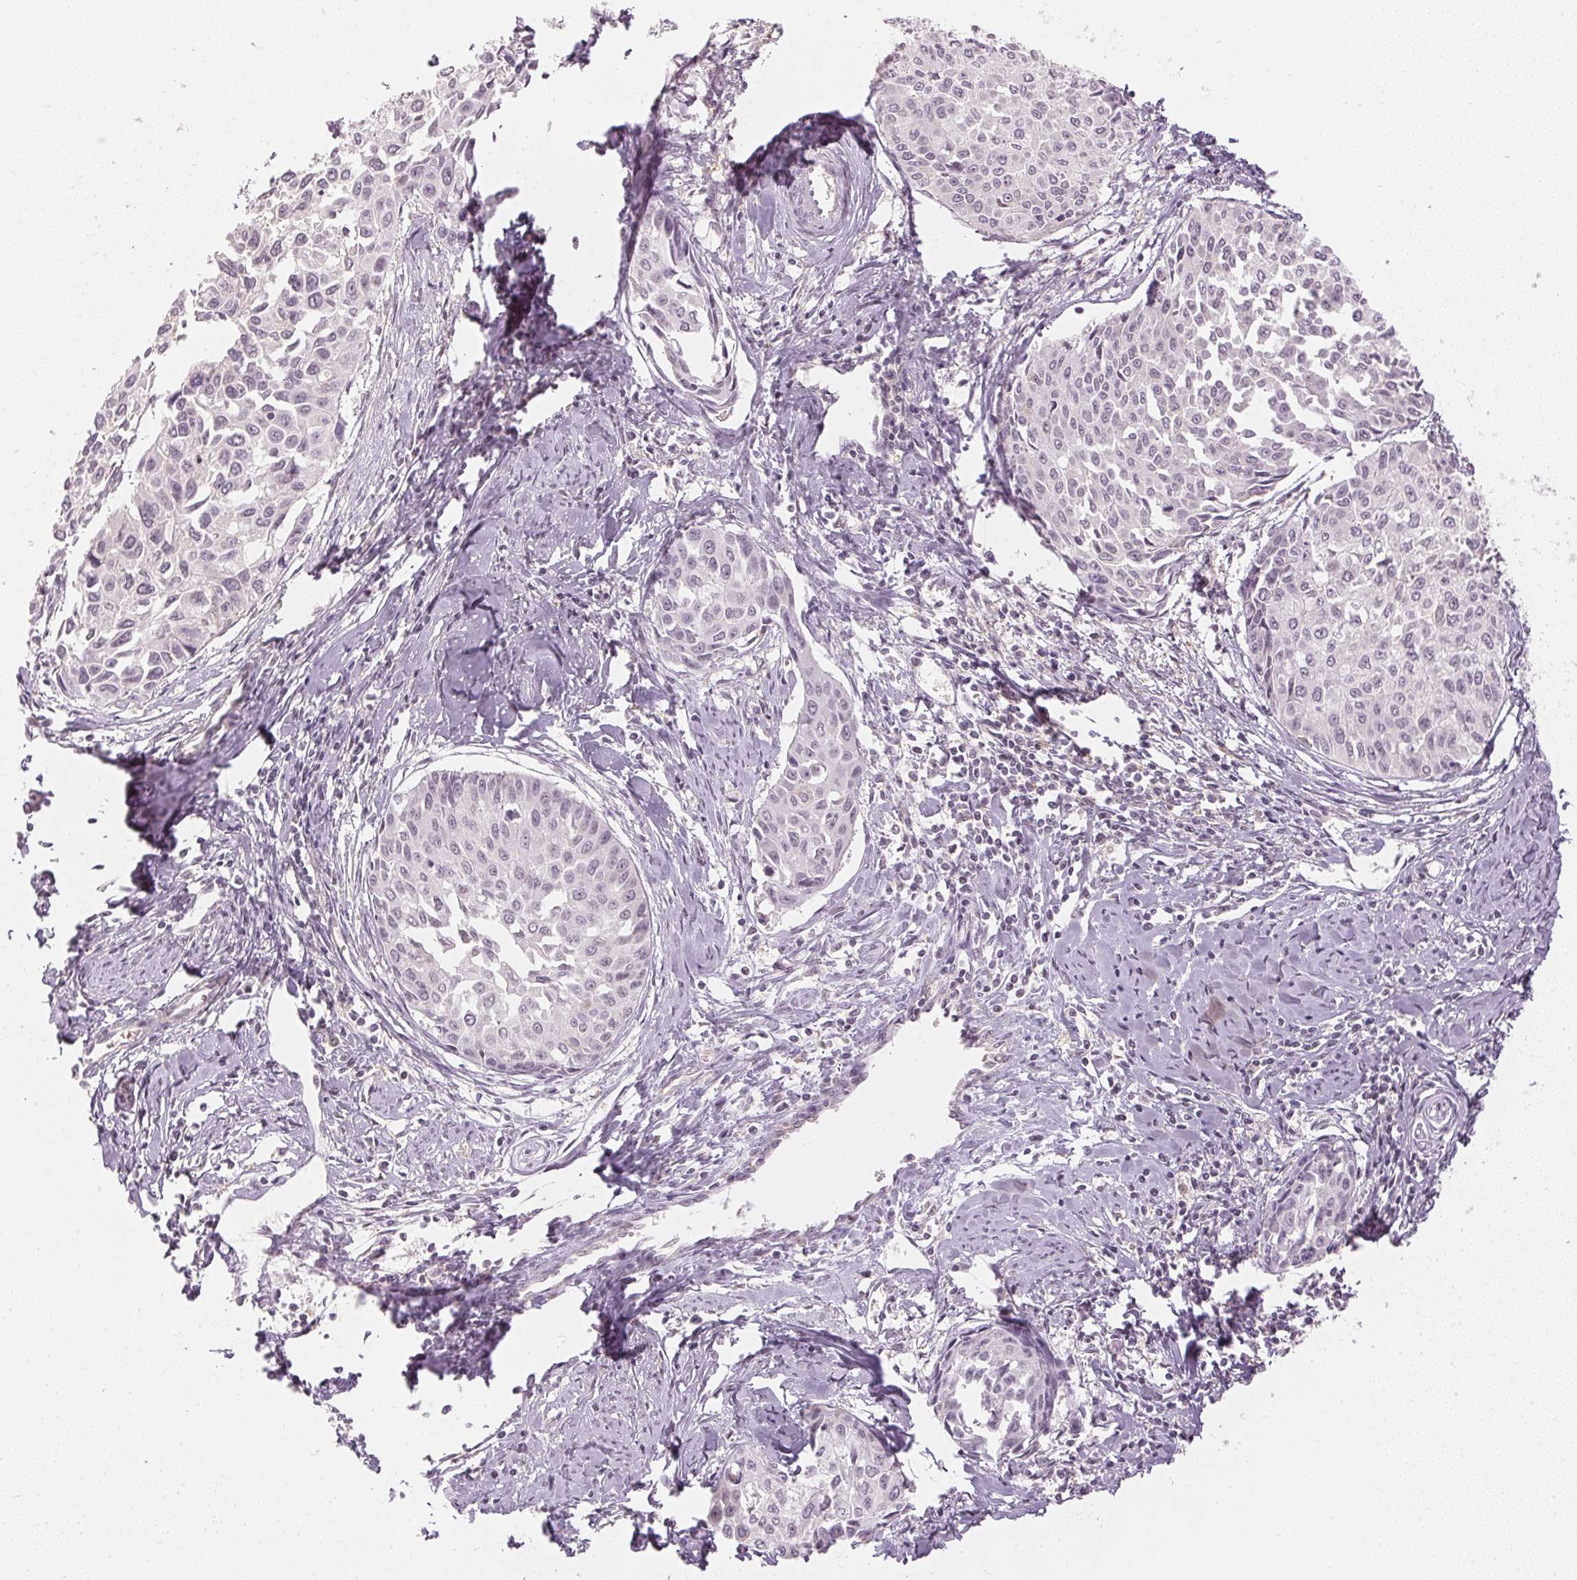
{"staining": {"intensity": "negative", "quantity": "none", "location": "none"}, "tissue": "cervical cancer", "cell_type": "Tumor cells", "image_type": "cancer", "snomed": [{"axis": "morphology", "description": "Squamous cell carcinoma, NOS"}, {"axis": "topography", "description": "Cervix"}], "caption": "Image shows no protein staining in tumor cells of cervical cancer tissue.", "gene": "KPRP", "patient": {"sex": "female", "age": 50}}